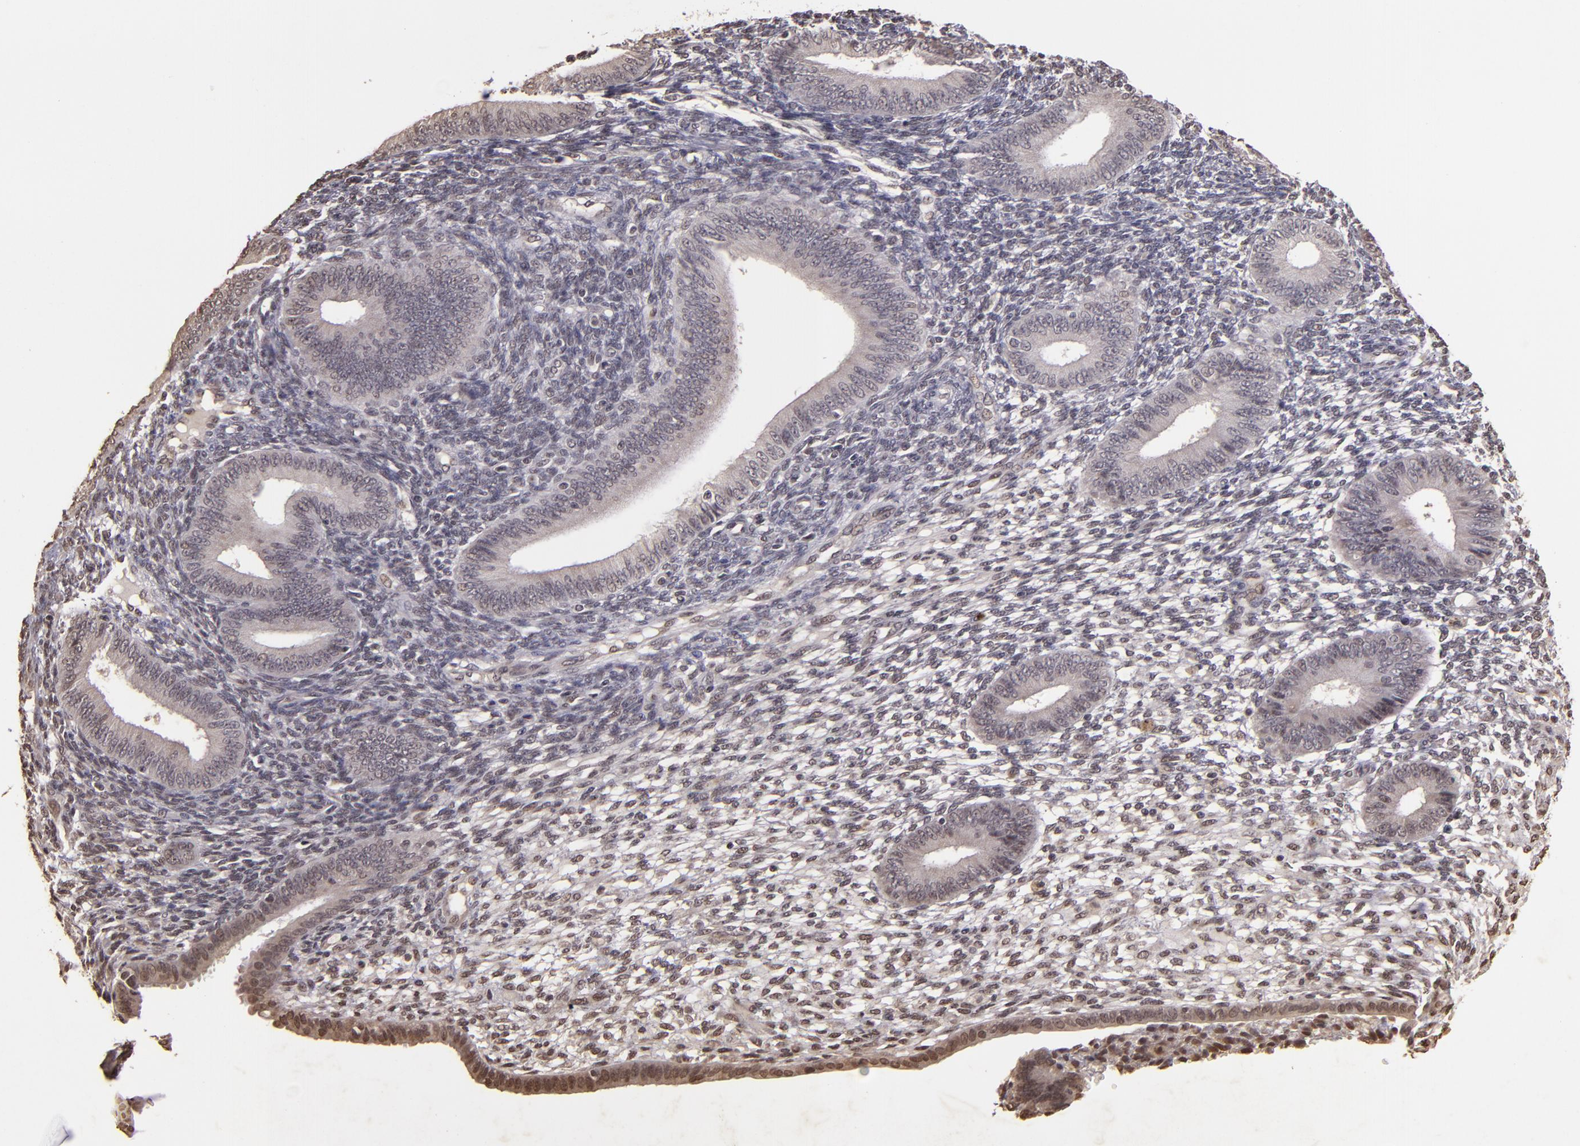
{"staining": {"intensity": "weak", "quantity": "<25%", "location": "cytoplasmic/membranous,nuclear"}, "tissue": "endometrium", "cell_type": "Cells in endometrial stroma", "image_type": "normal", "snomed": [{"axis": "morphology", "description": "Normal tissue, NOS"}, {"axis": "topography", "description": "Endometrium"}], "caption": "The micrograph reveals no significant expression in cells in endometrial stroma of endometrium.", "gene": "CUL1", "patient": {"sex": "female", "age": 42}}